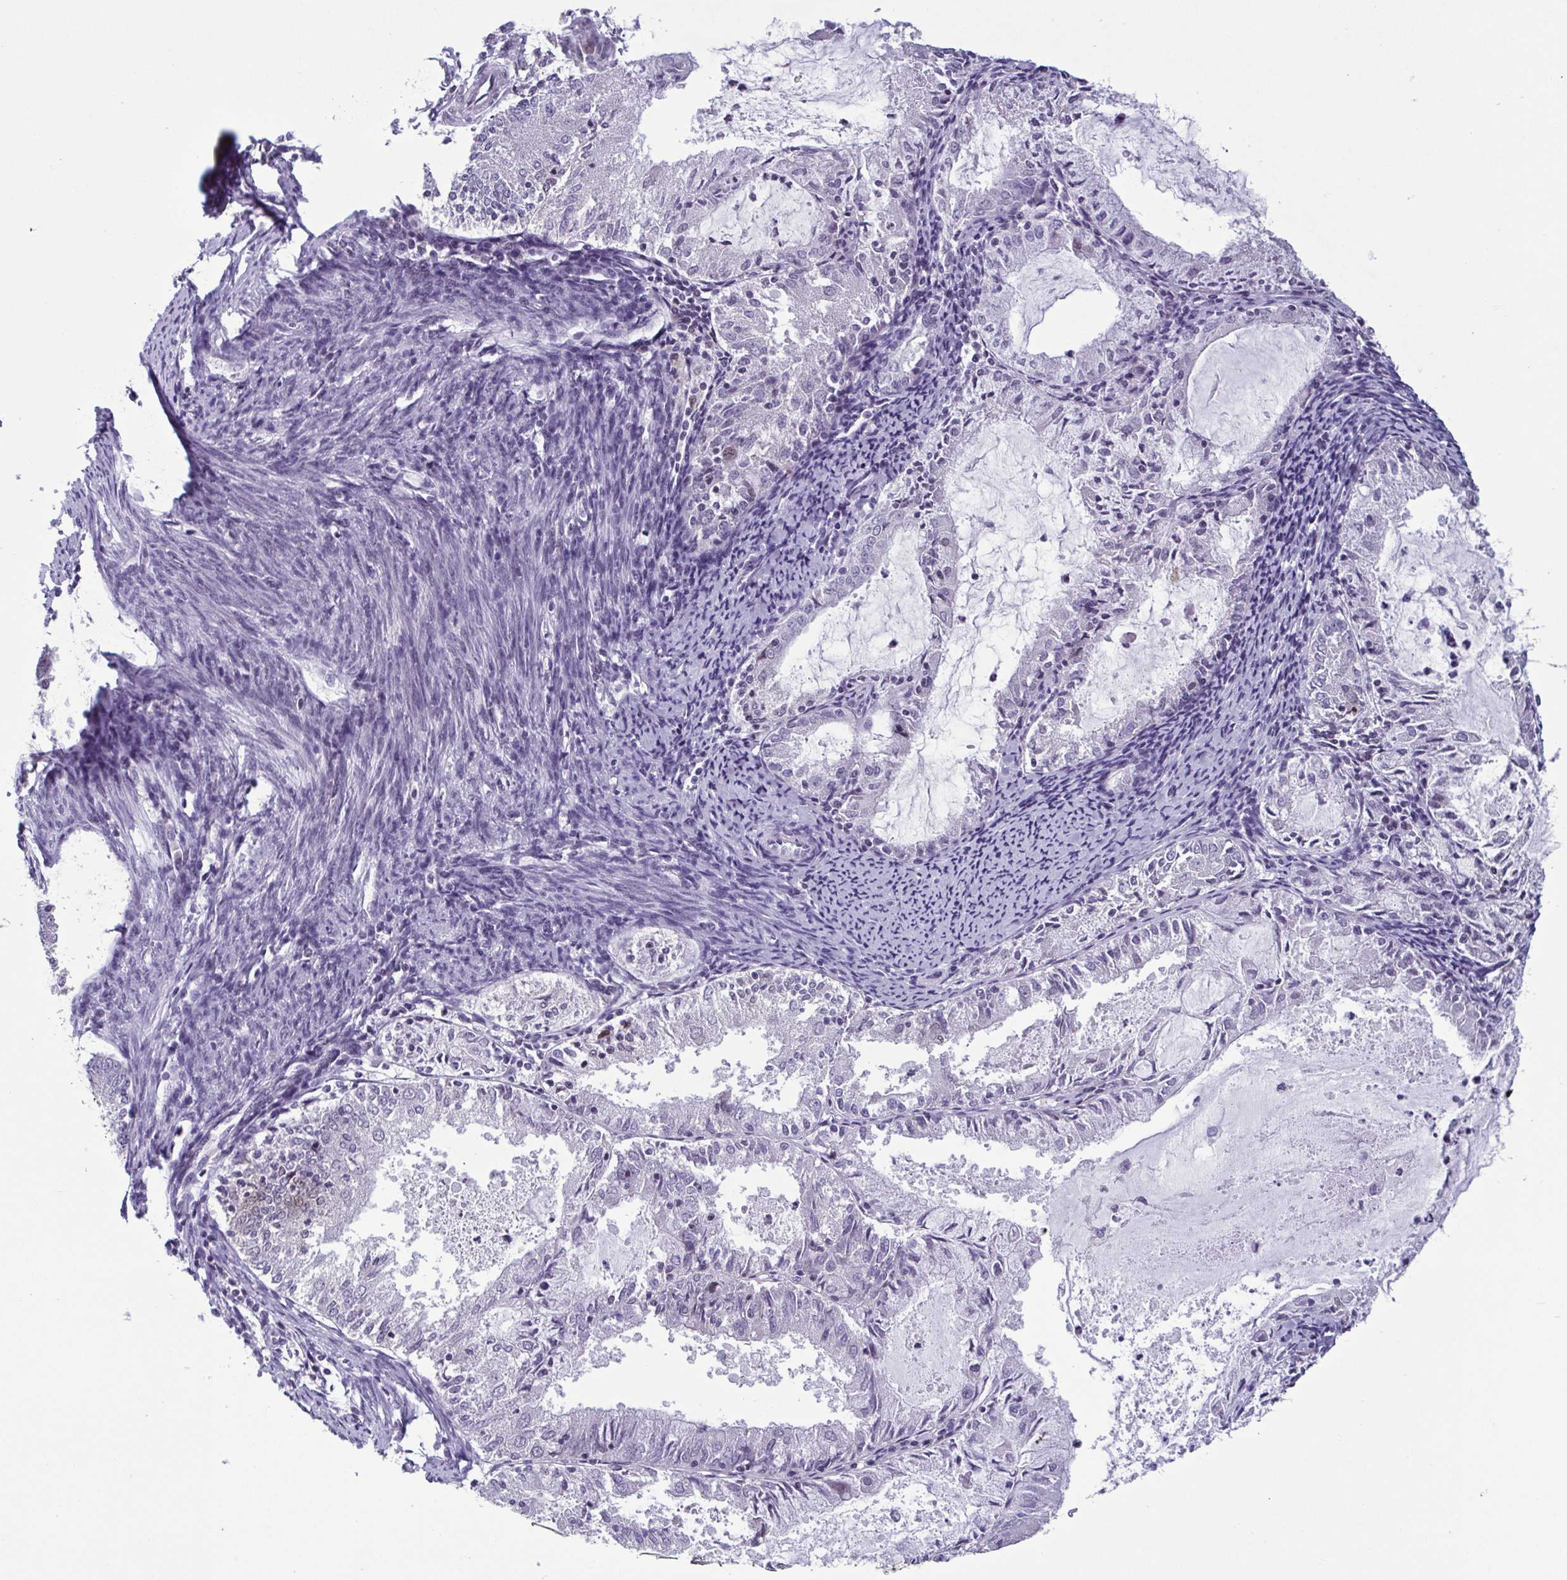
{"staining": {"intensity": "negative", "quantity": "none", "location": "none"}, "tissue": "endometrial cancer", "cell_type": "Tumor cells", "image_type": "cancer", "snomed": [{"axis": "morphology", "description": "Adenocarcinoma, NOS"}, {"axis": "topography", "description": "Endometrium"}], "caption": "Immunohistochemical staining of endometrial cancer (adenocarcinoma) demonstrates no significant expression in tumor cells.", "gene": "IRF1", "patient": {"sex": "female", "age": 57}}